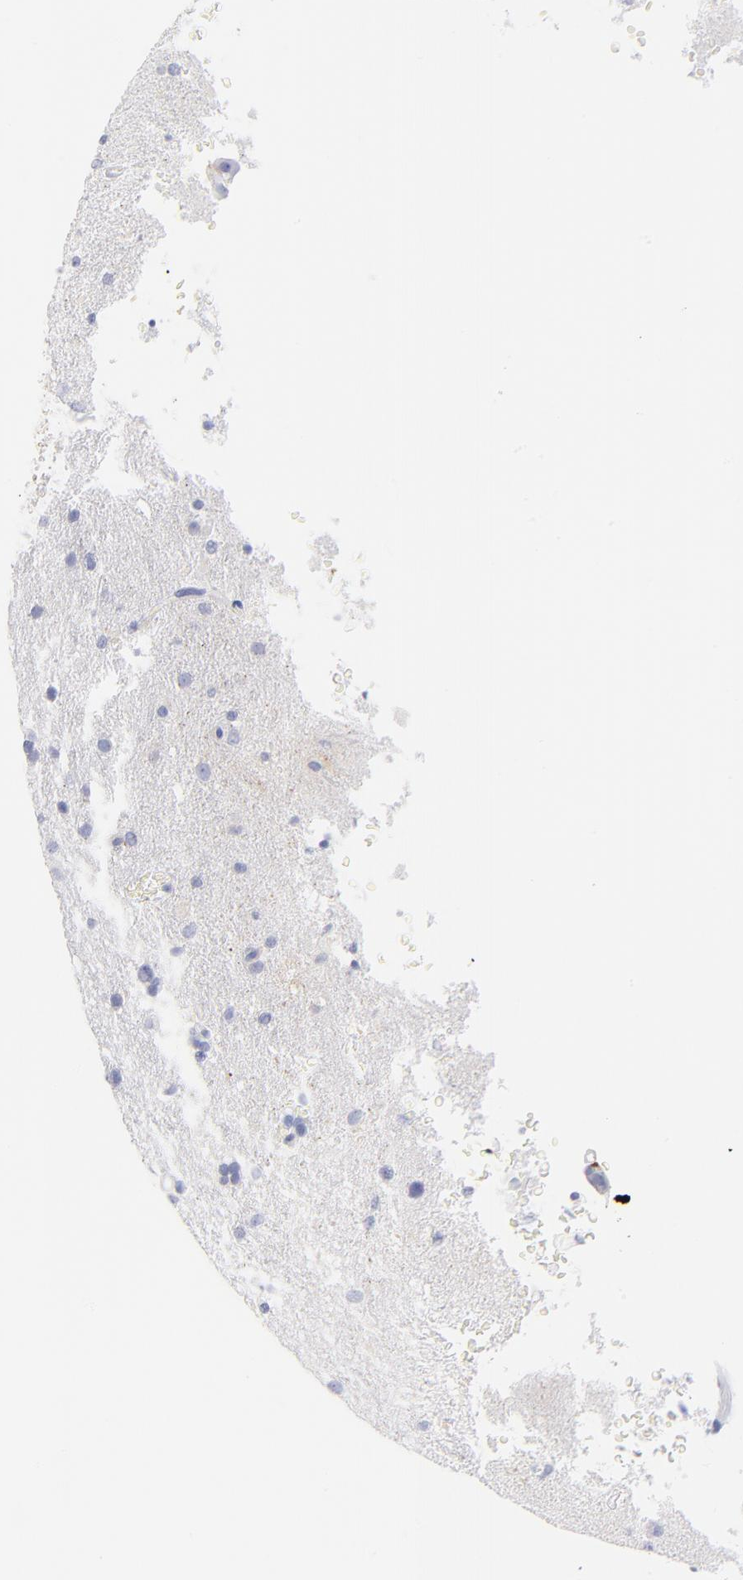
{"staining": {"intensity": "negative", "quantity": "none", "location": "none"}, "tissue": "glioma", "cell_type": "Tumor cells", "image_type": "cancer", "snomed": [{"axis": "morphology", "description": "Glioma, malignant, High grade"}, {"axis": "topography", "description": "Brain"}], "caption": "Glioma was stained to show a protein in brown. There is no significant staining in tumor cells.", "gene": "ACTA2", "patient": {"sex": "male", "age": 33}}